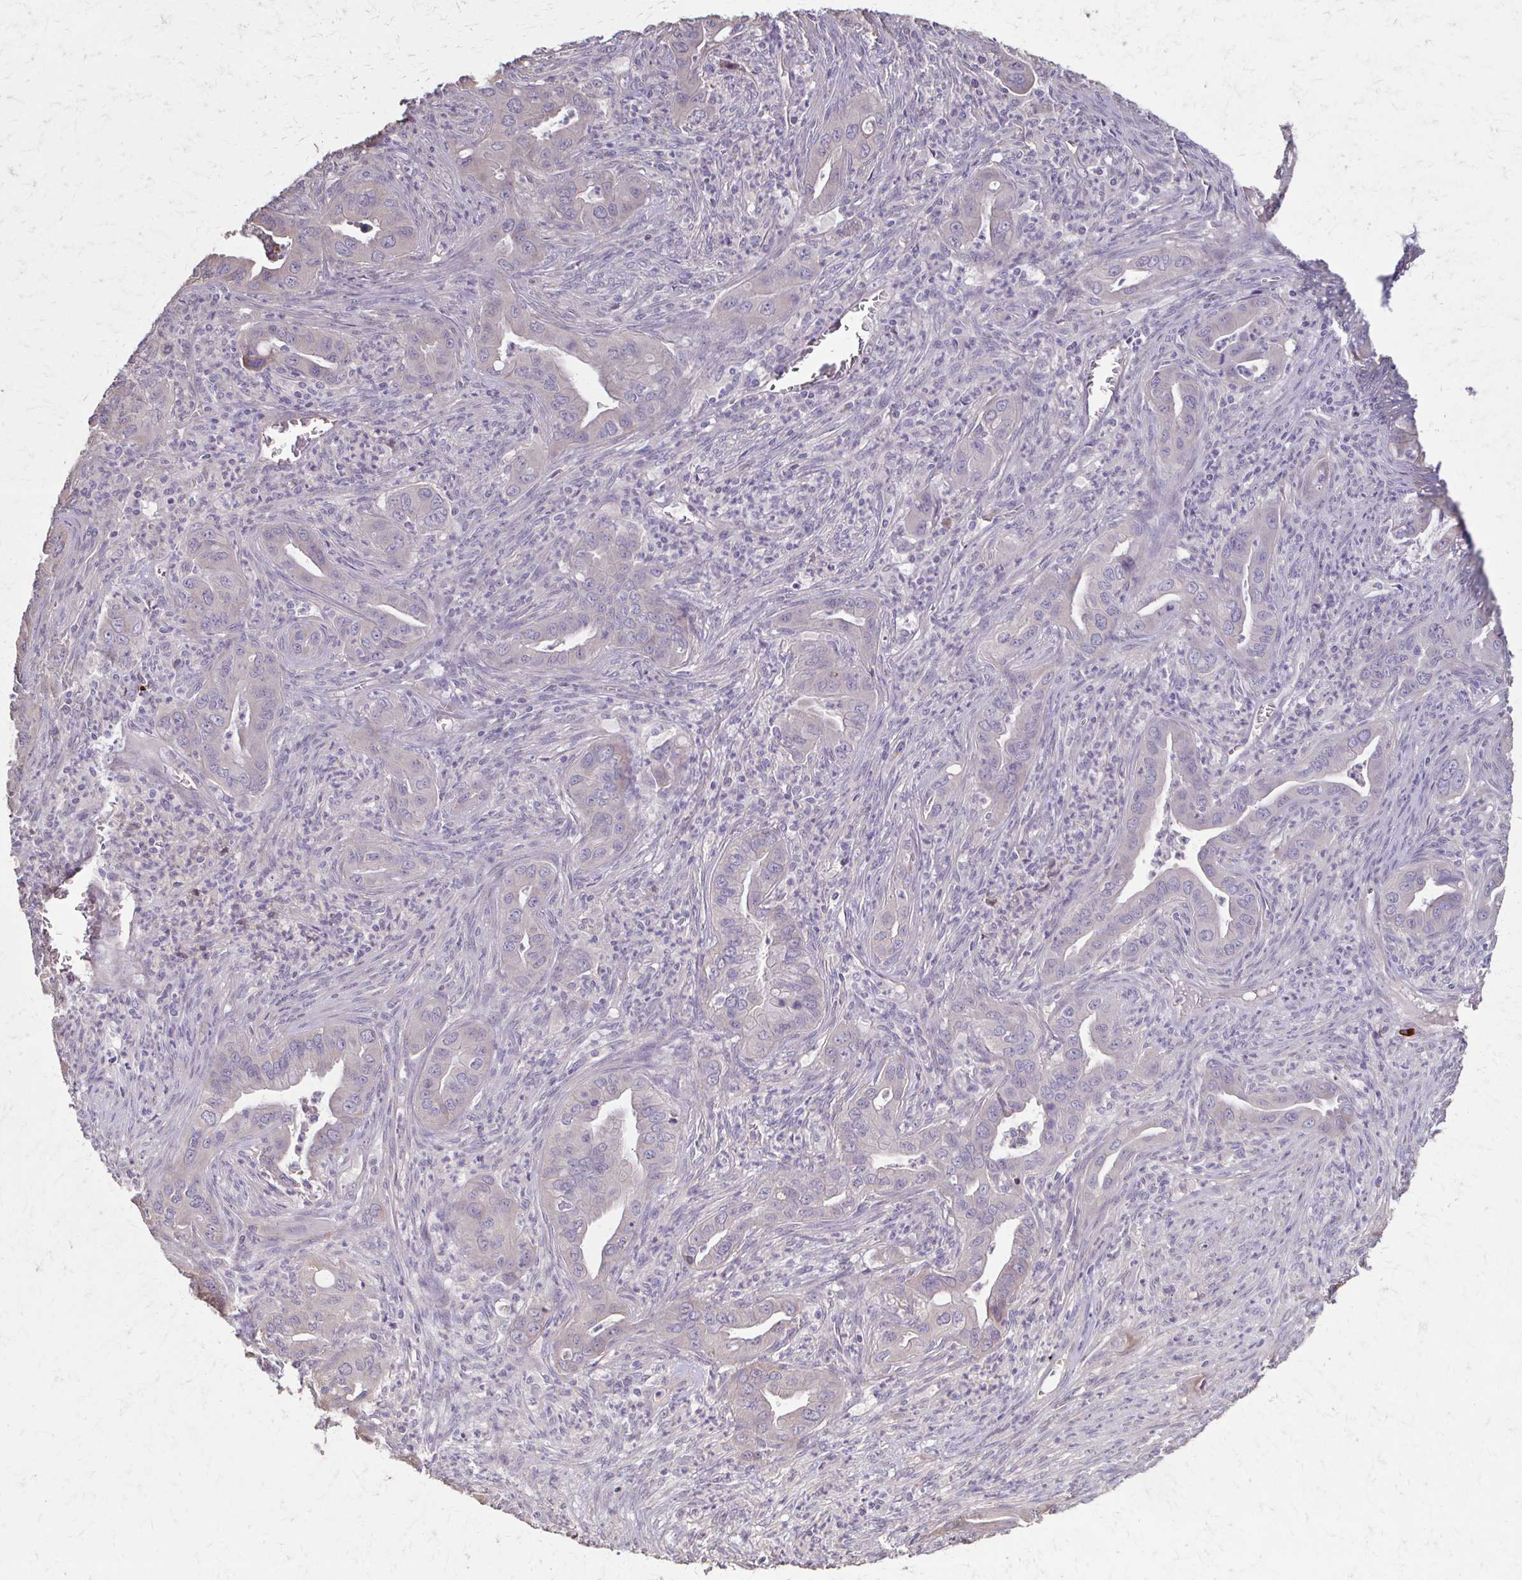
{"staining": {"intensity": "negative", "quantity": "none", "location": "none"}, "tissue": "lung cancer", "cell_type": "Tumor cells", "image_type": "cancer", "snomed": [{"axis": "morphology", "description": "Adenocarcinoma, NOS"}, {"axis": "topography", "description": "Lung"}], "caption": "Tumor cells show no significant staining in lung adenocarcinoma.", "gene": "IL18BP", "patient": {"sex": "male", "age": 65}}